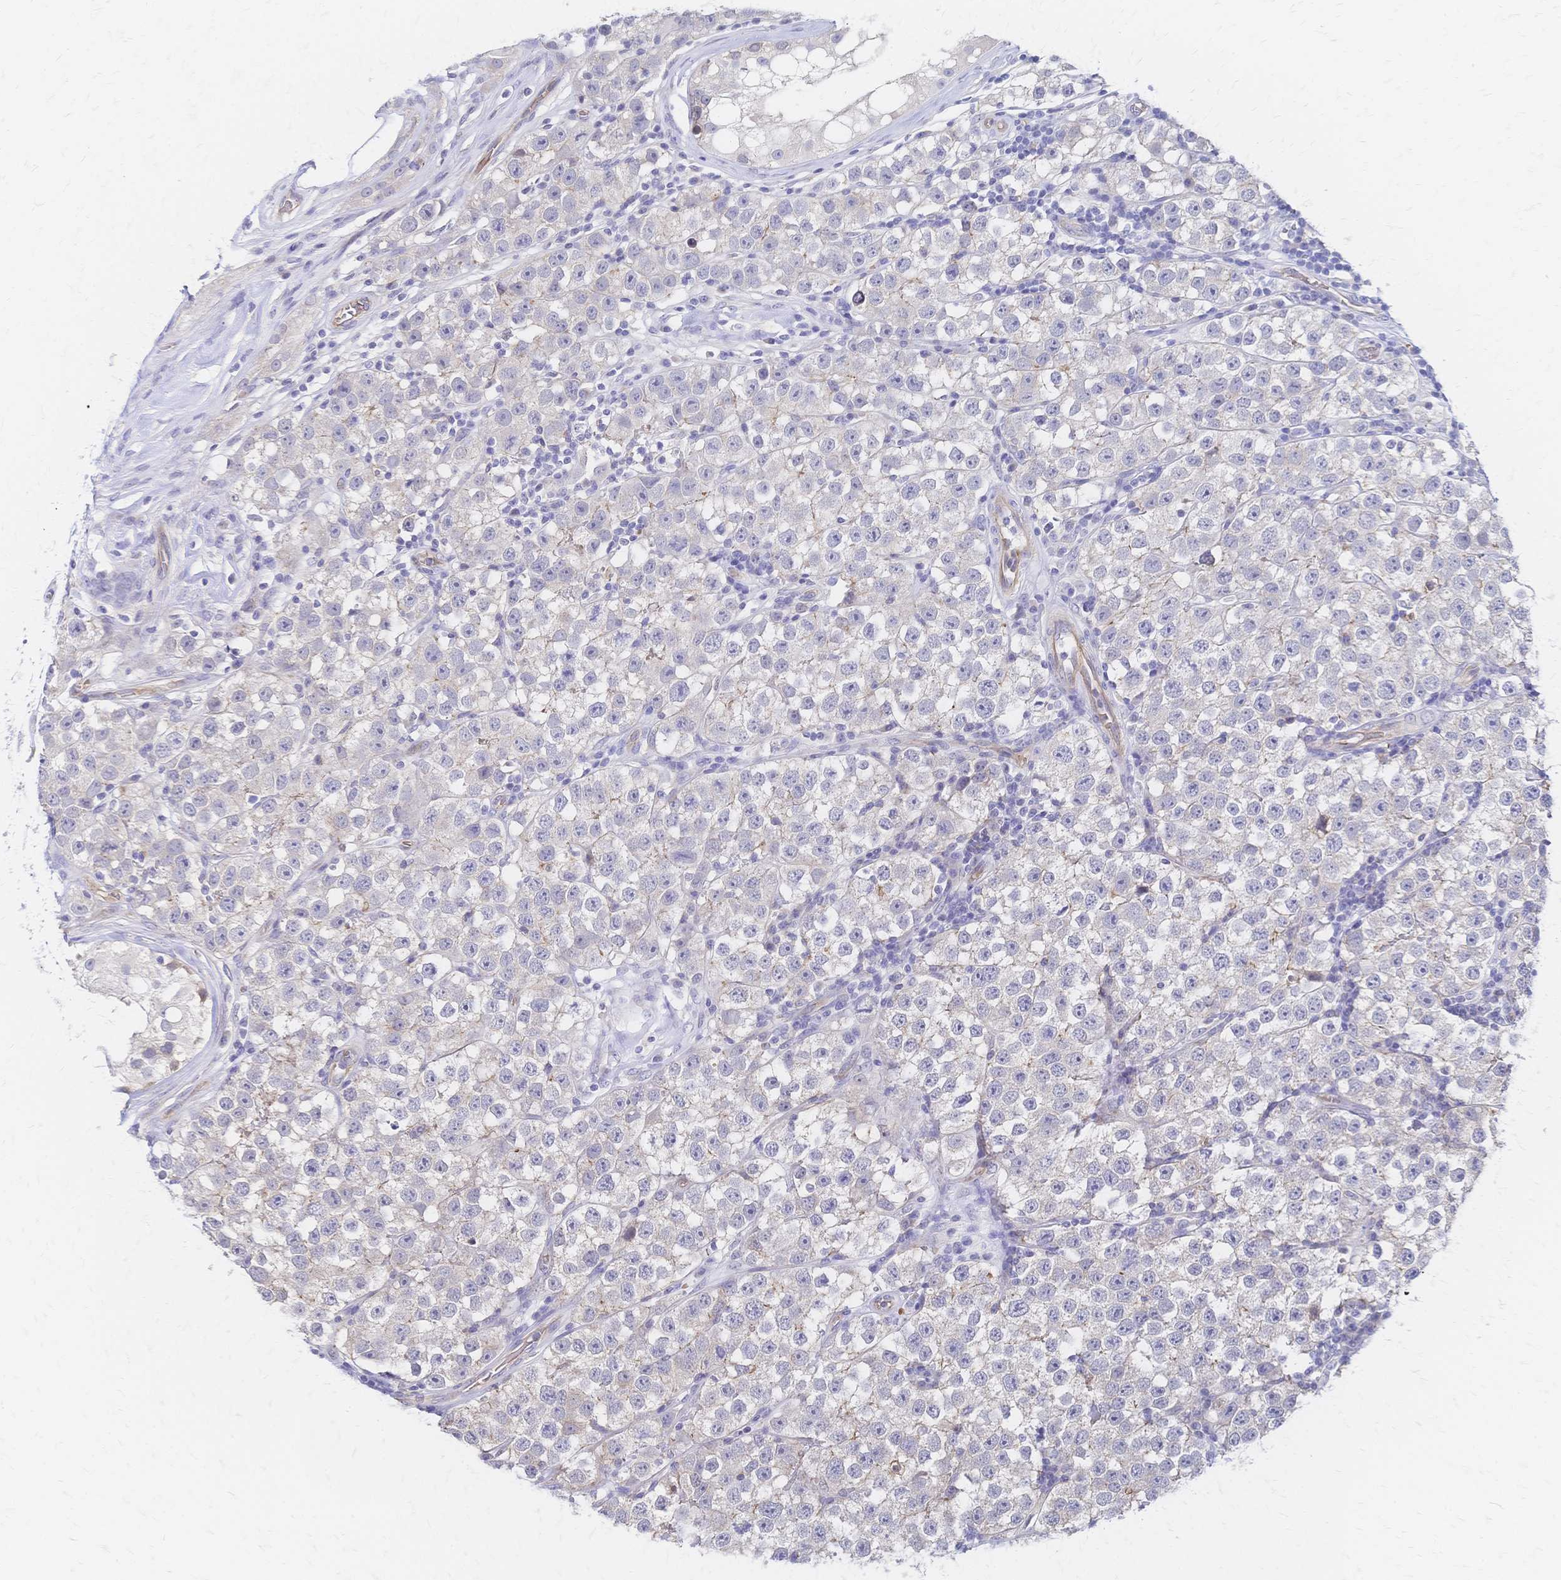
{"staining": {"intensity": "negative", "quantity": "none", "location": "none"}, "tissue": "testis cancer", "cell_type": "Tumor cells", "image_type": "cancer", "snomed": [{"axis": "morphology", "description": "Seminoma, NOS"}, {"axis": "topography", "description": "Testis"}], "caption": "High power microscopy photomicrograph of an immunohistochemistry (IHC) histopathology image of testis seminoma, revealing no significant positivity in tumor cells.", "gene": "SLC5A1", "patient": {"sex": "male", "age": 34}}